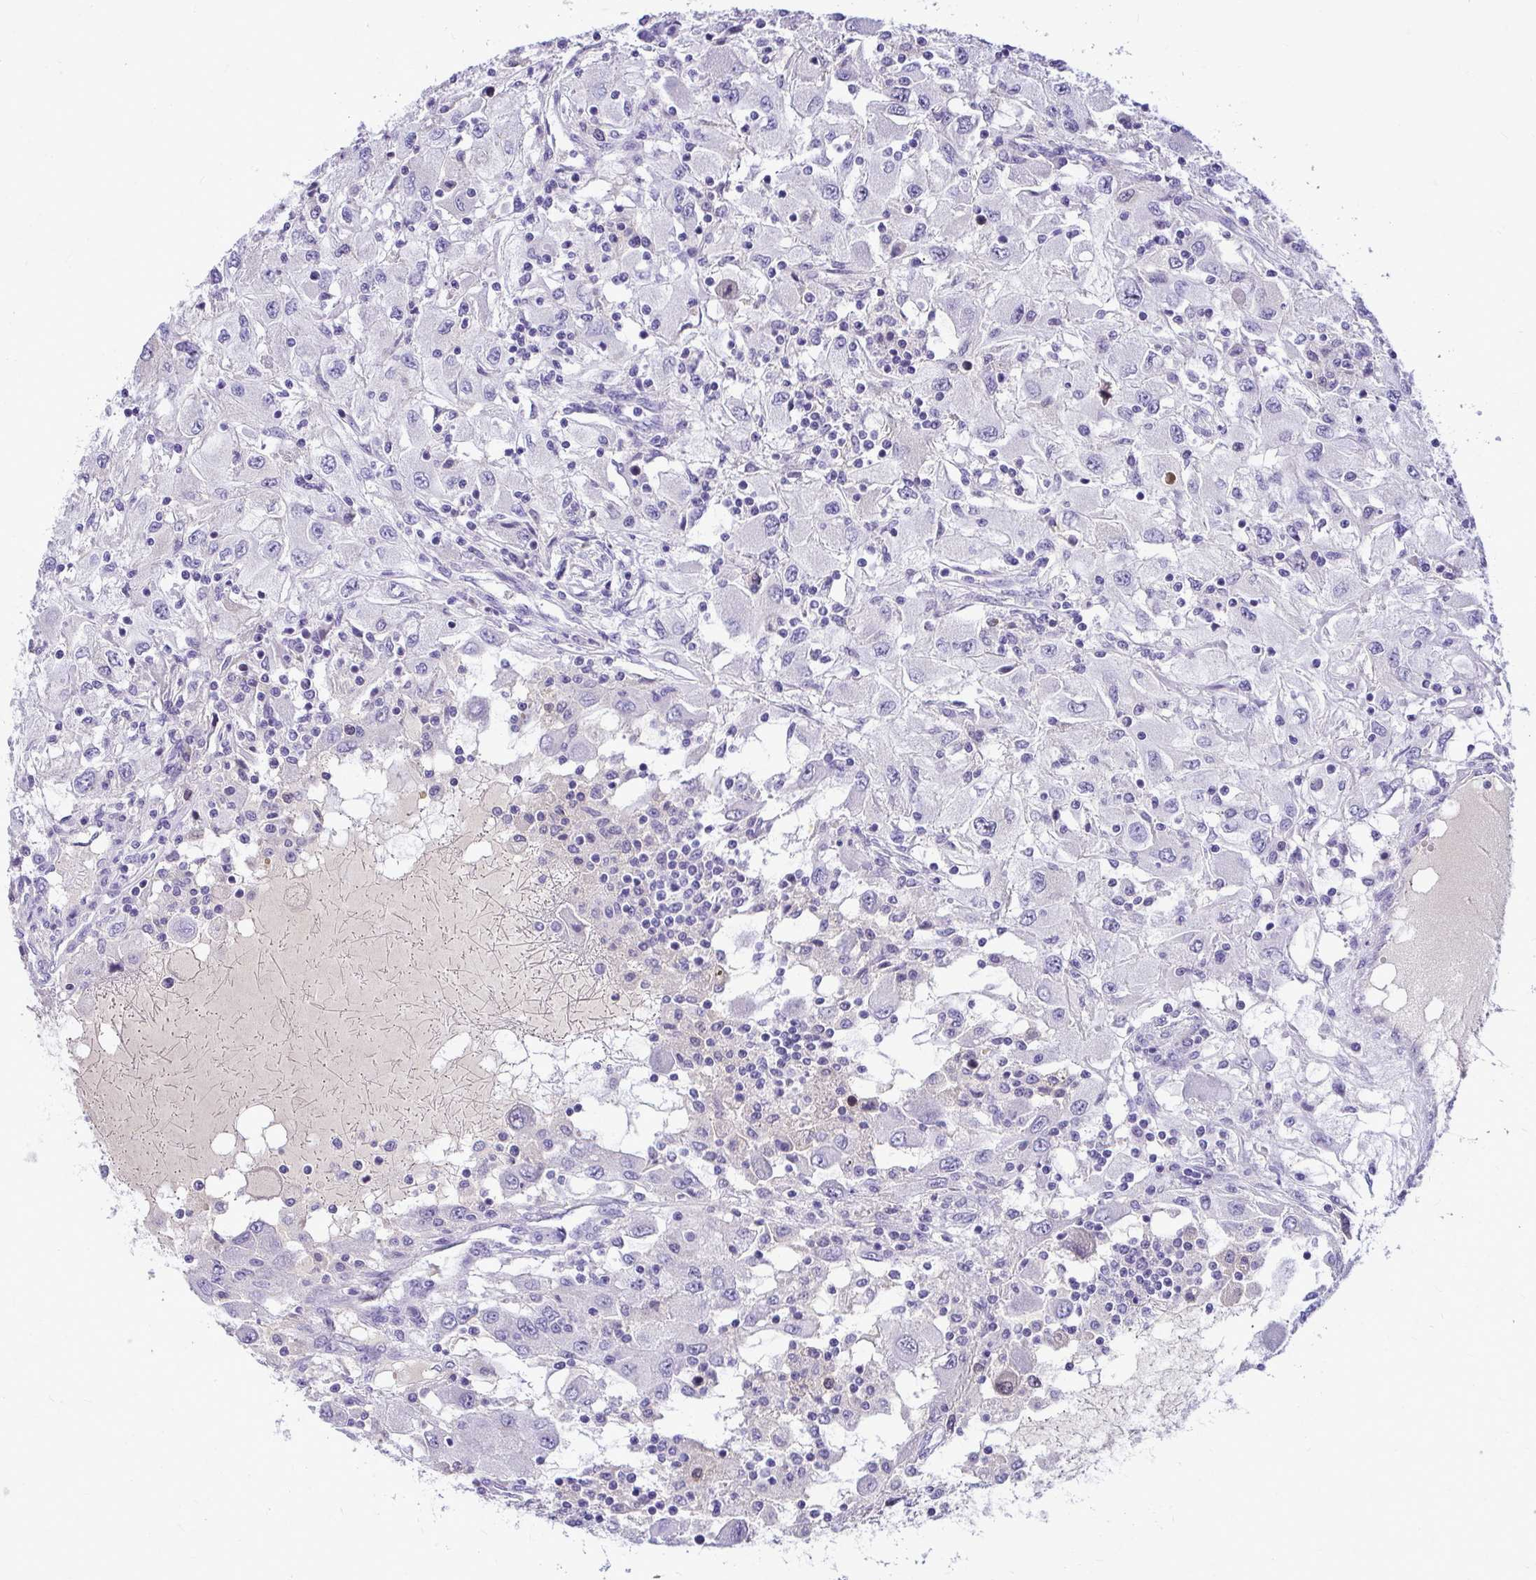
{"staining": {"intensity": "negative", "quantity": "none", "location": "none"}, "tissue": "renal cancer", "cell_type": "Tumor cells", "image_type": "cancer", "snomed": [{"axis": "morphology", "description": "Adenocarcinoma, NOS"}, {"axis": "topography", "description": "Kidney"}], "caption": "The immunohistochemistry (IHC) micrograph has no significant positivity in tumor cells of renal cancer (adenocarcinoma) tissue. (Immunohistochemistry (ihc), brightfield microscopy, high magnification).", "gene": "CDC20", "patient": {"sex": "female", "age": 67}}